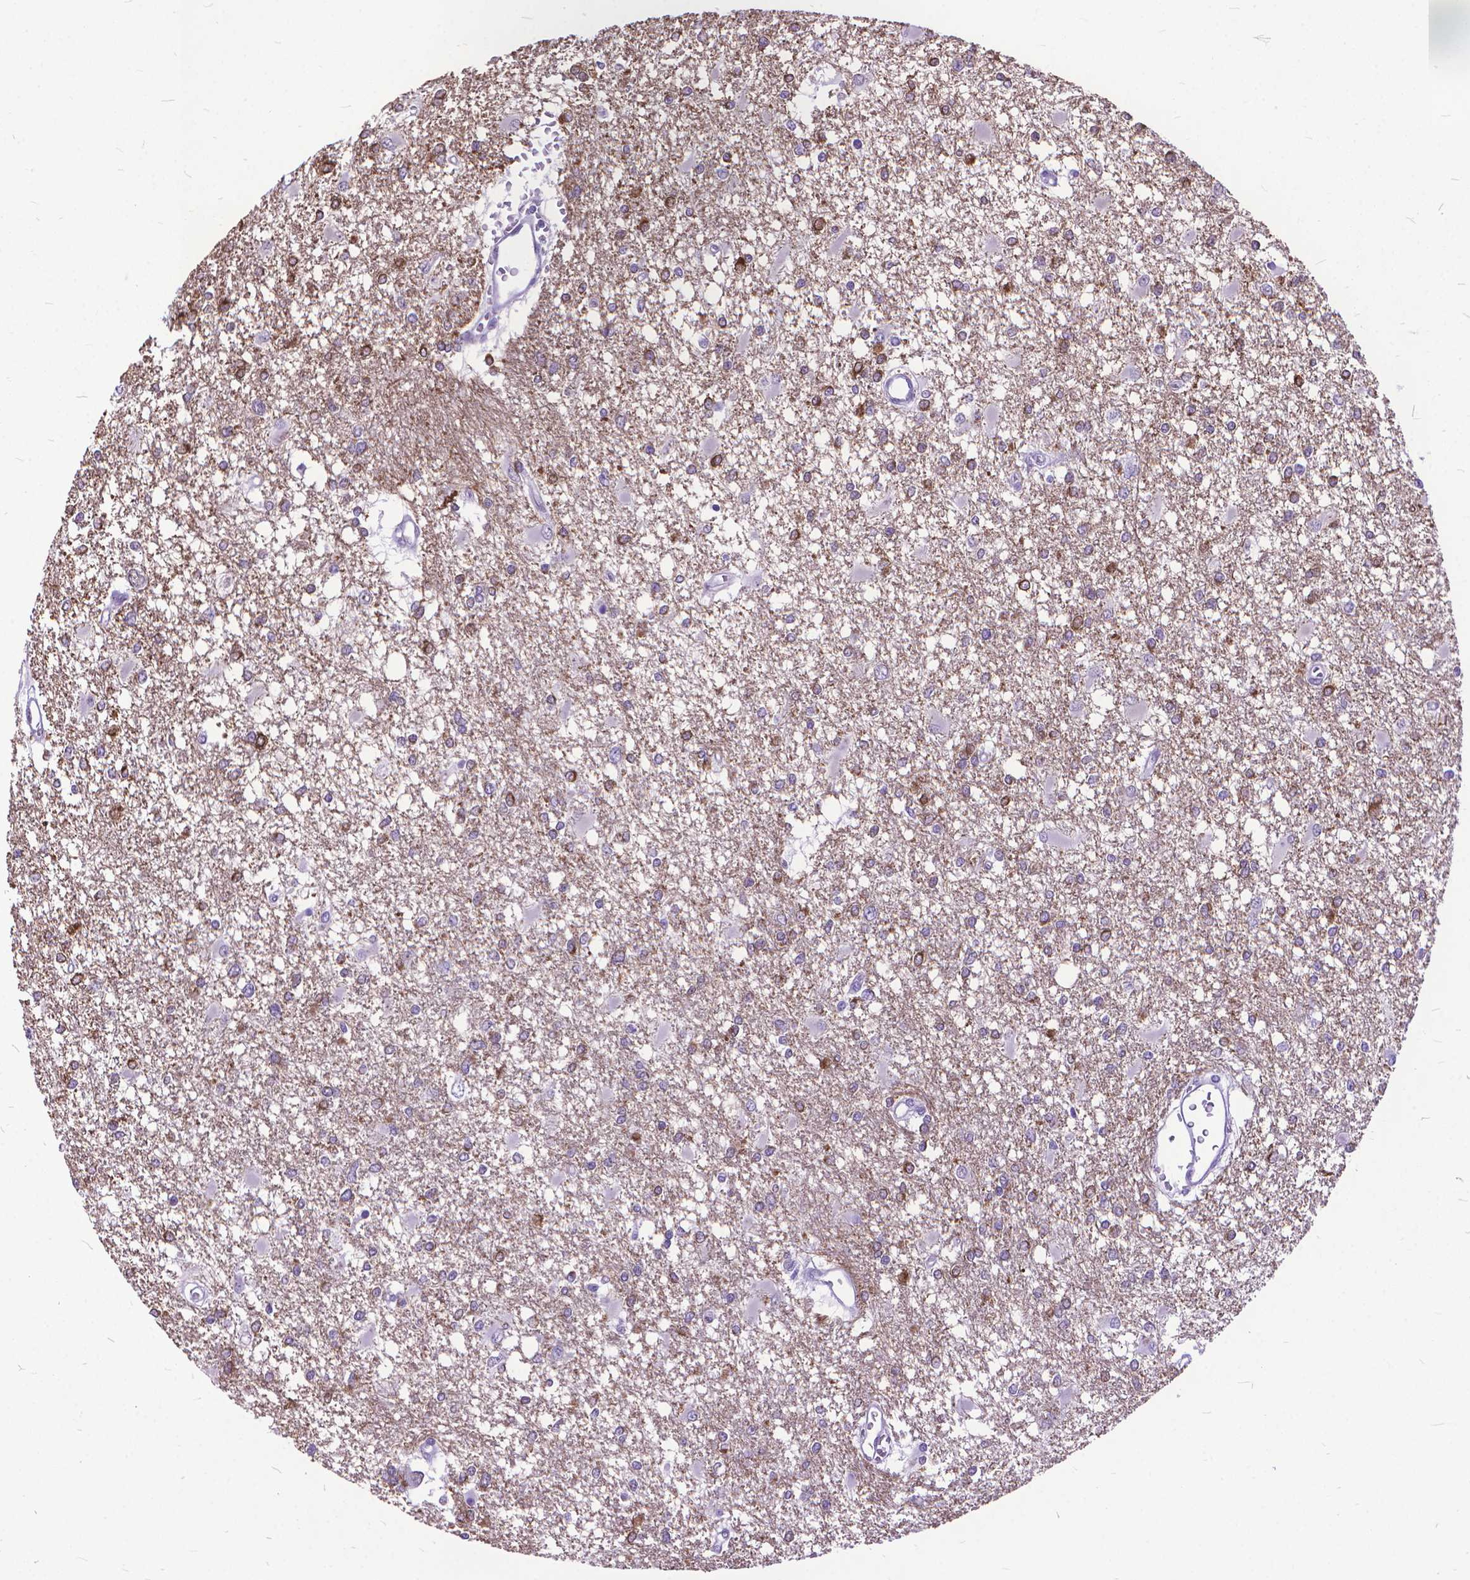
{"staining": {"intensity": "strong", "quantity": "<25%", "location": "cytoplasmic/membranous"}, "tissue": "glioma", "cell_type": "Tumor cells", "image_type": "cancer", "snomed": [{"axis": "morphology", "description": "Glioma, malignant, High grade"}, {"axis": "topography", "description": "Cerebral cortex"}], "caption": "Immunohistochemistry of human glioma demonstrates medium levels of strong cytoplasmic/membranous staining in about <25% of tumor cells.", "gene": "POLE4", "patient": {"sex": "male", "age": 79}}